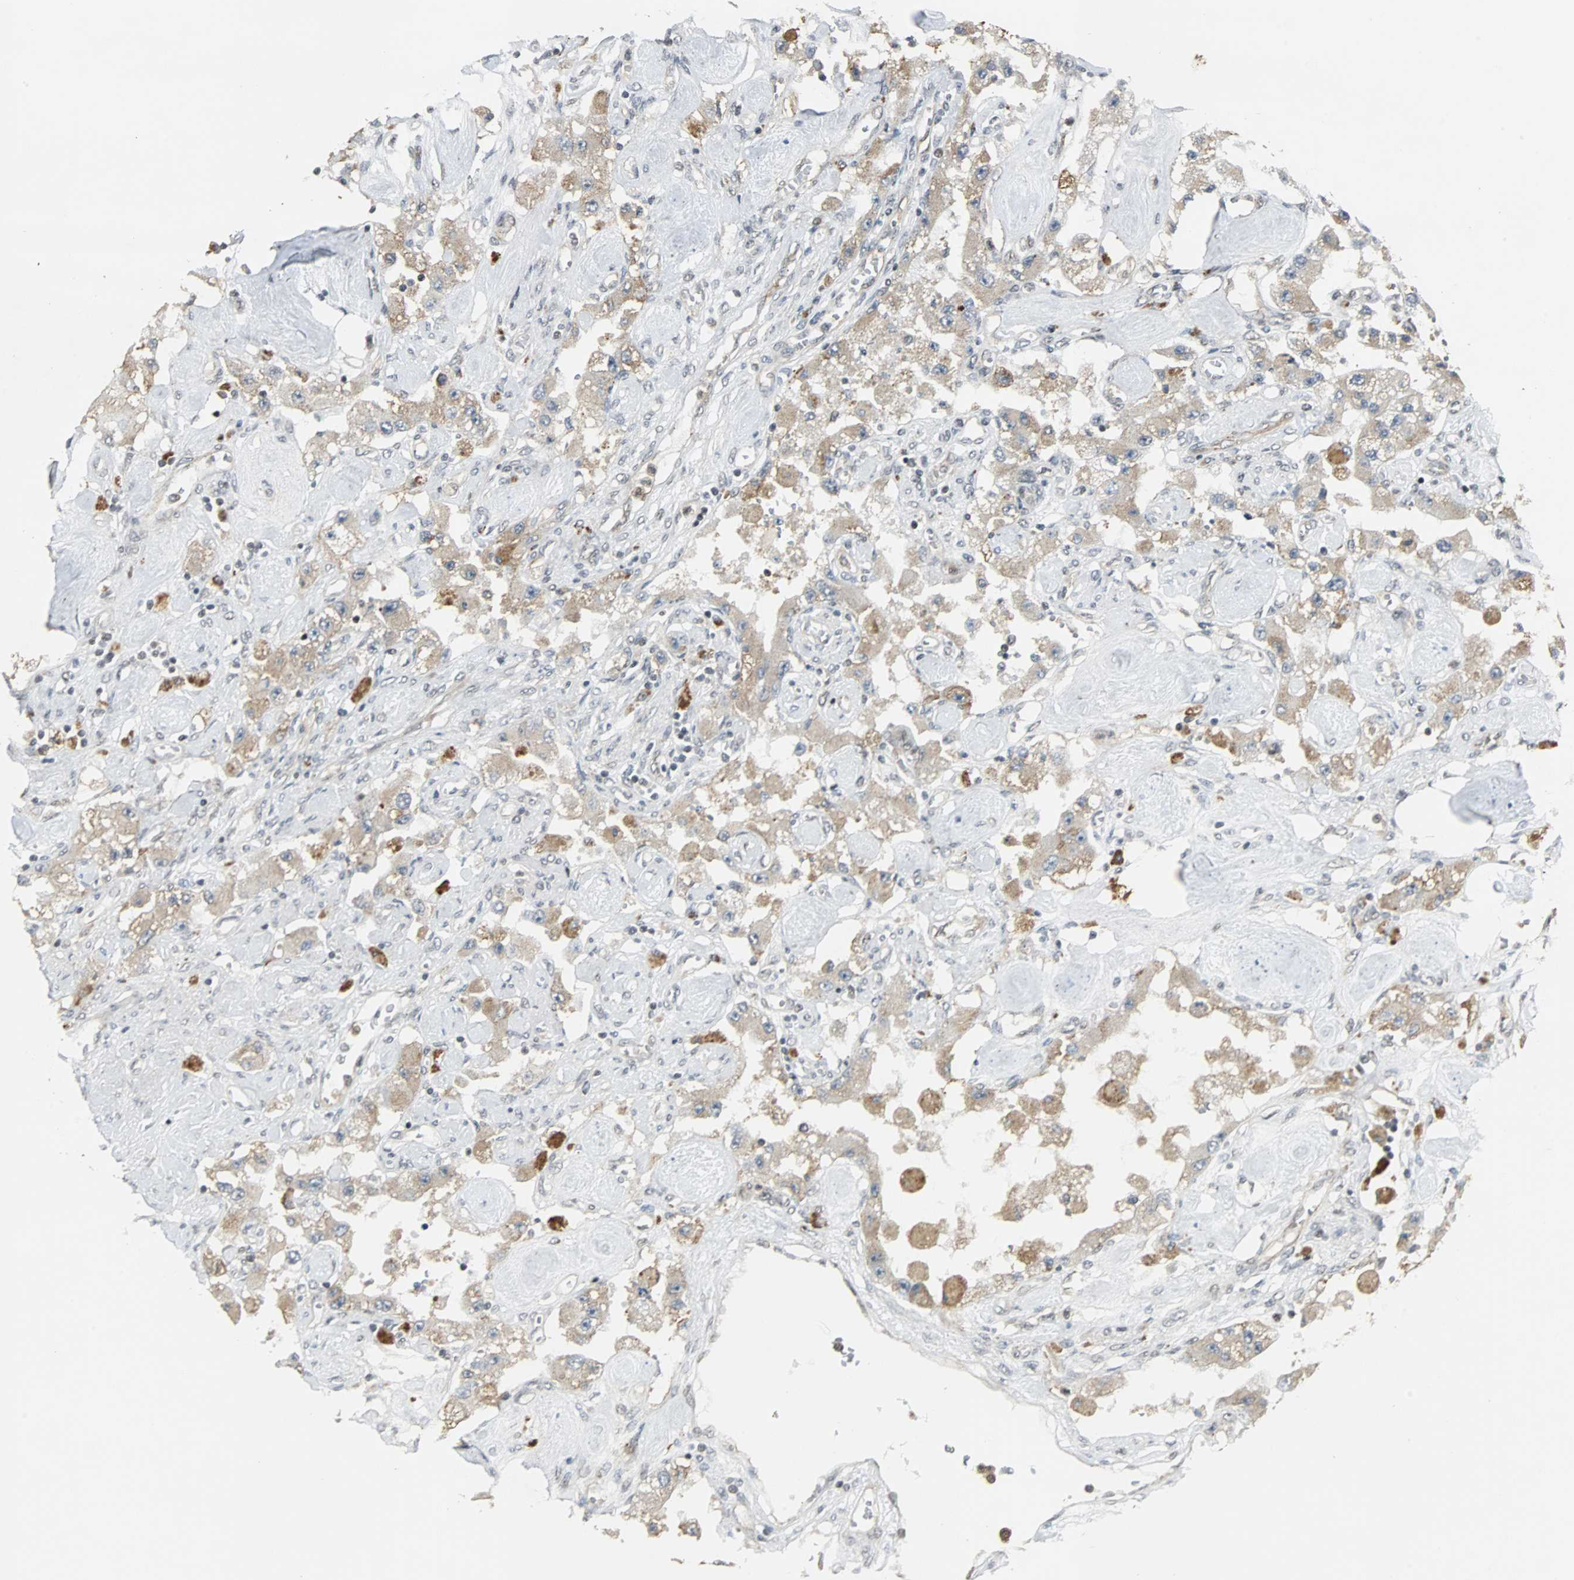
{"staining": {"intensity": "weak", "quantity": "25%-75%", "location": "cytoplasmic/membranous"}, "tissue": "carcinoid", "cell_type": "Tumor cells", "image_type": "cancer", "snomed": [{"axis": "morphology", "description": "Carcinoid, malignant, NOS"}, {"axis": "topography", "description": "Pancreas"}], "caption": "Immunohistochemistry micrograph of neoplastic tissue: carcinoid stained using IHC exhibits low levels of weak protein expression localized specifically in the cytoplasmic/membranous of tumor cells, appearing as a cytoplasmic/membranous brown color.", "gene": "MED4", "patient": {"sex": "male", "age": 41}}